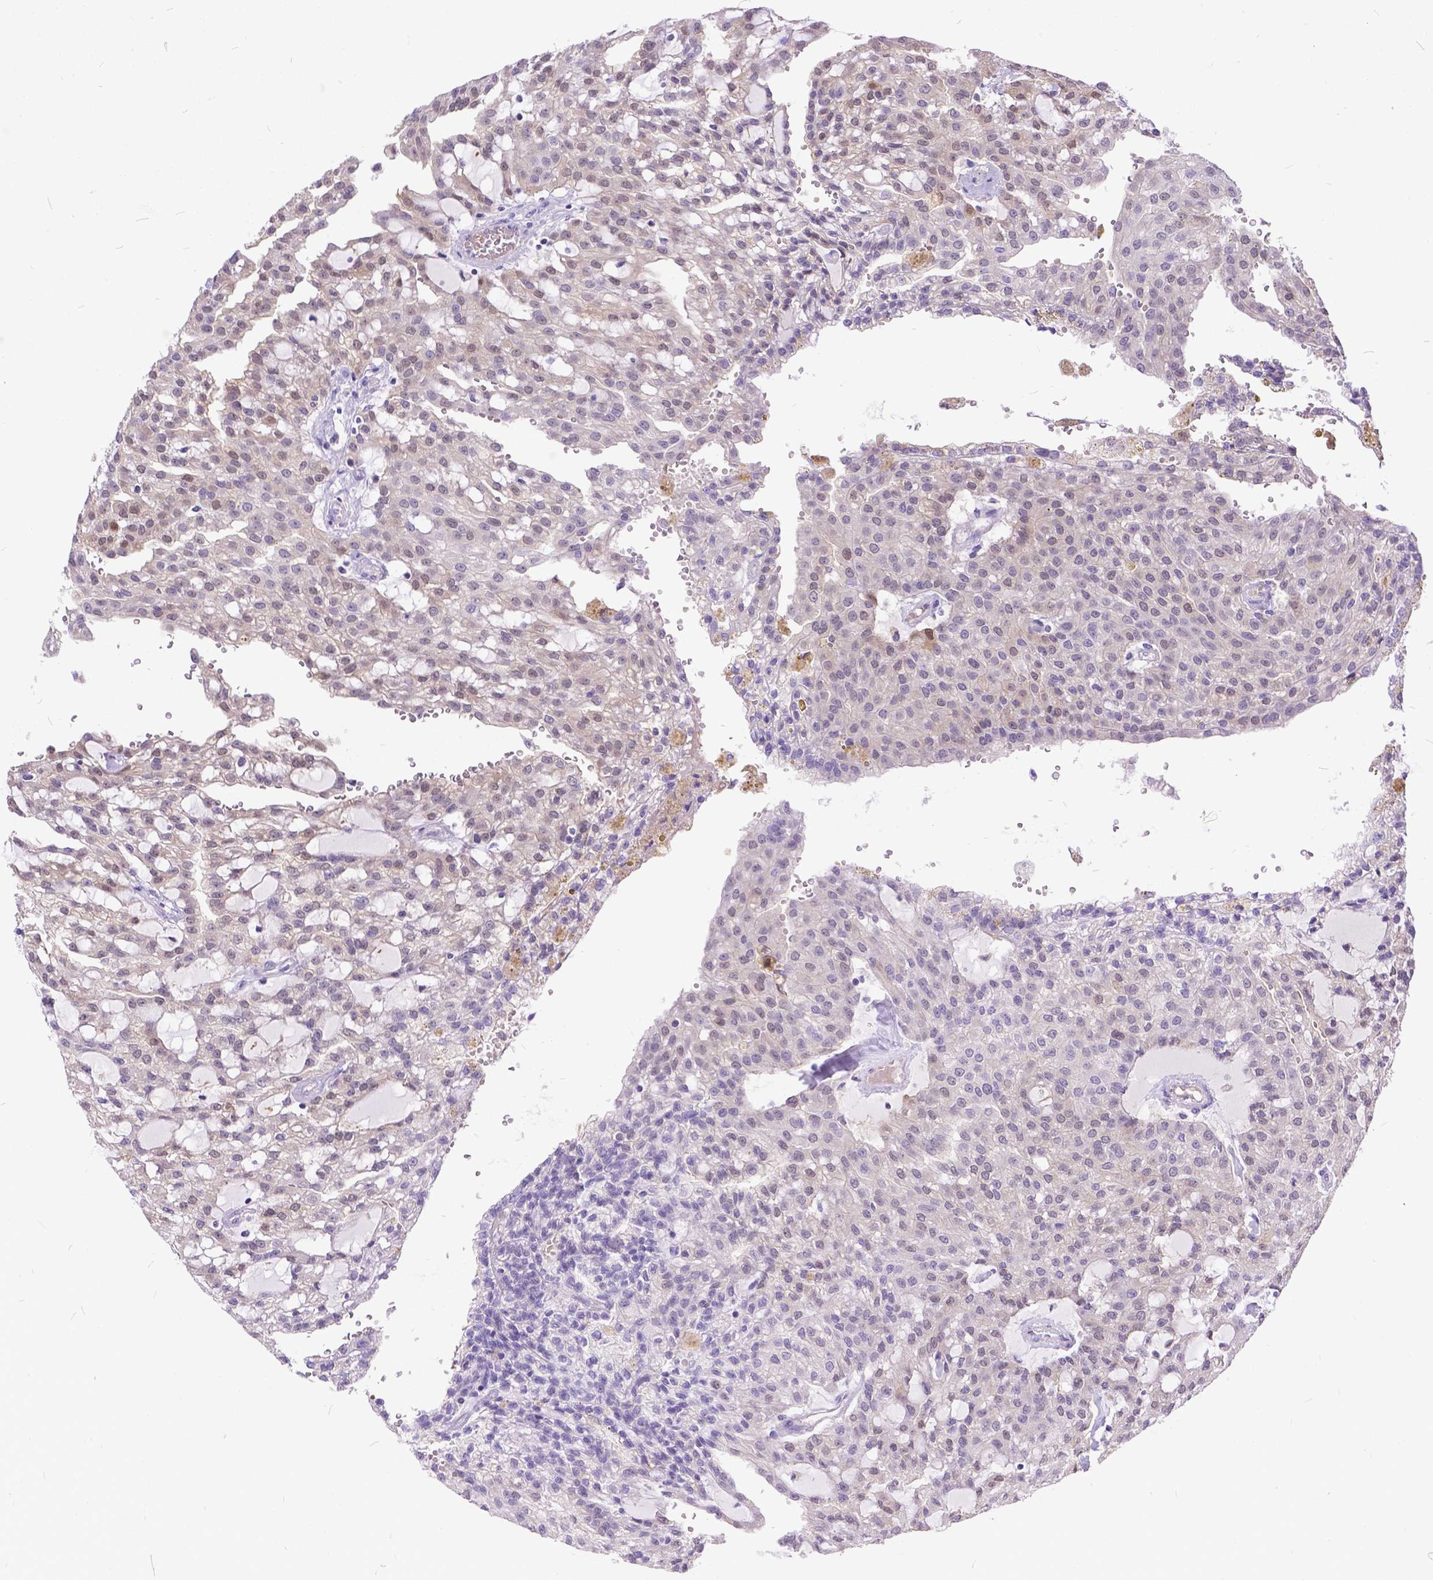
{"staining": {"intensity": "weak", "quantity": "25%-75%", "location": "cytoplasmic/membranous,nuclear"}, "tissue": "renal cancer", "cell_type": "Tumor cells", "image_type": "cancer", "snomed": [{"axis": "morphology", "description": "Adenocarcinoma, NOS"}, {"axis": "topography", "description": "Kidney"}], "caption": "Approximately 25%-75% of tumor cells in adenocarcinoma (renal) reveal weak cytoplasmic/membranous and nuclear protein expression as visualized by brown immunohistochemical staining.", "gene": "TMEM169", "patient": {"sex": "male", "age": 63}}